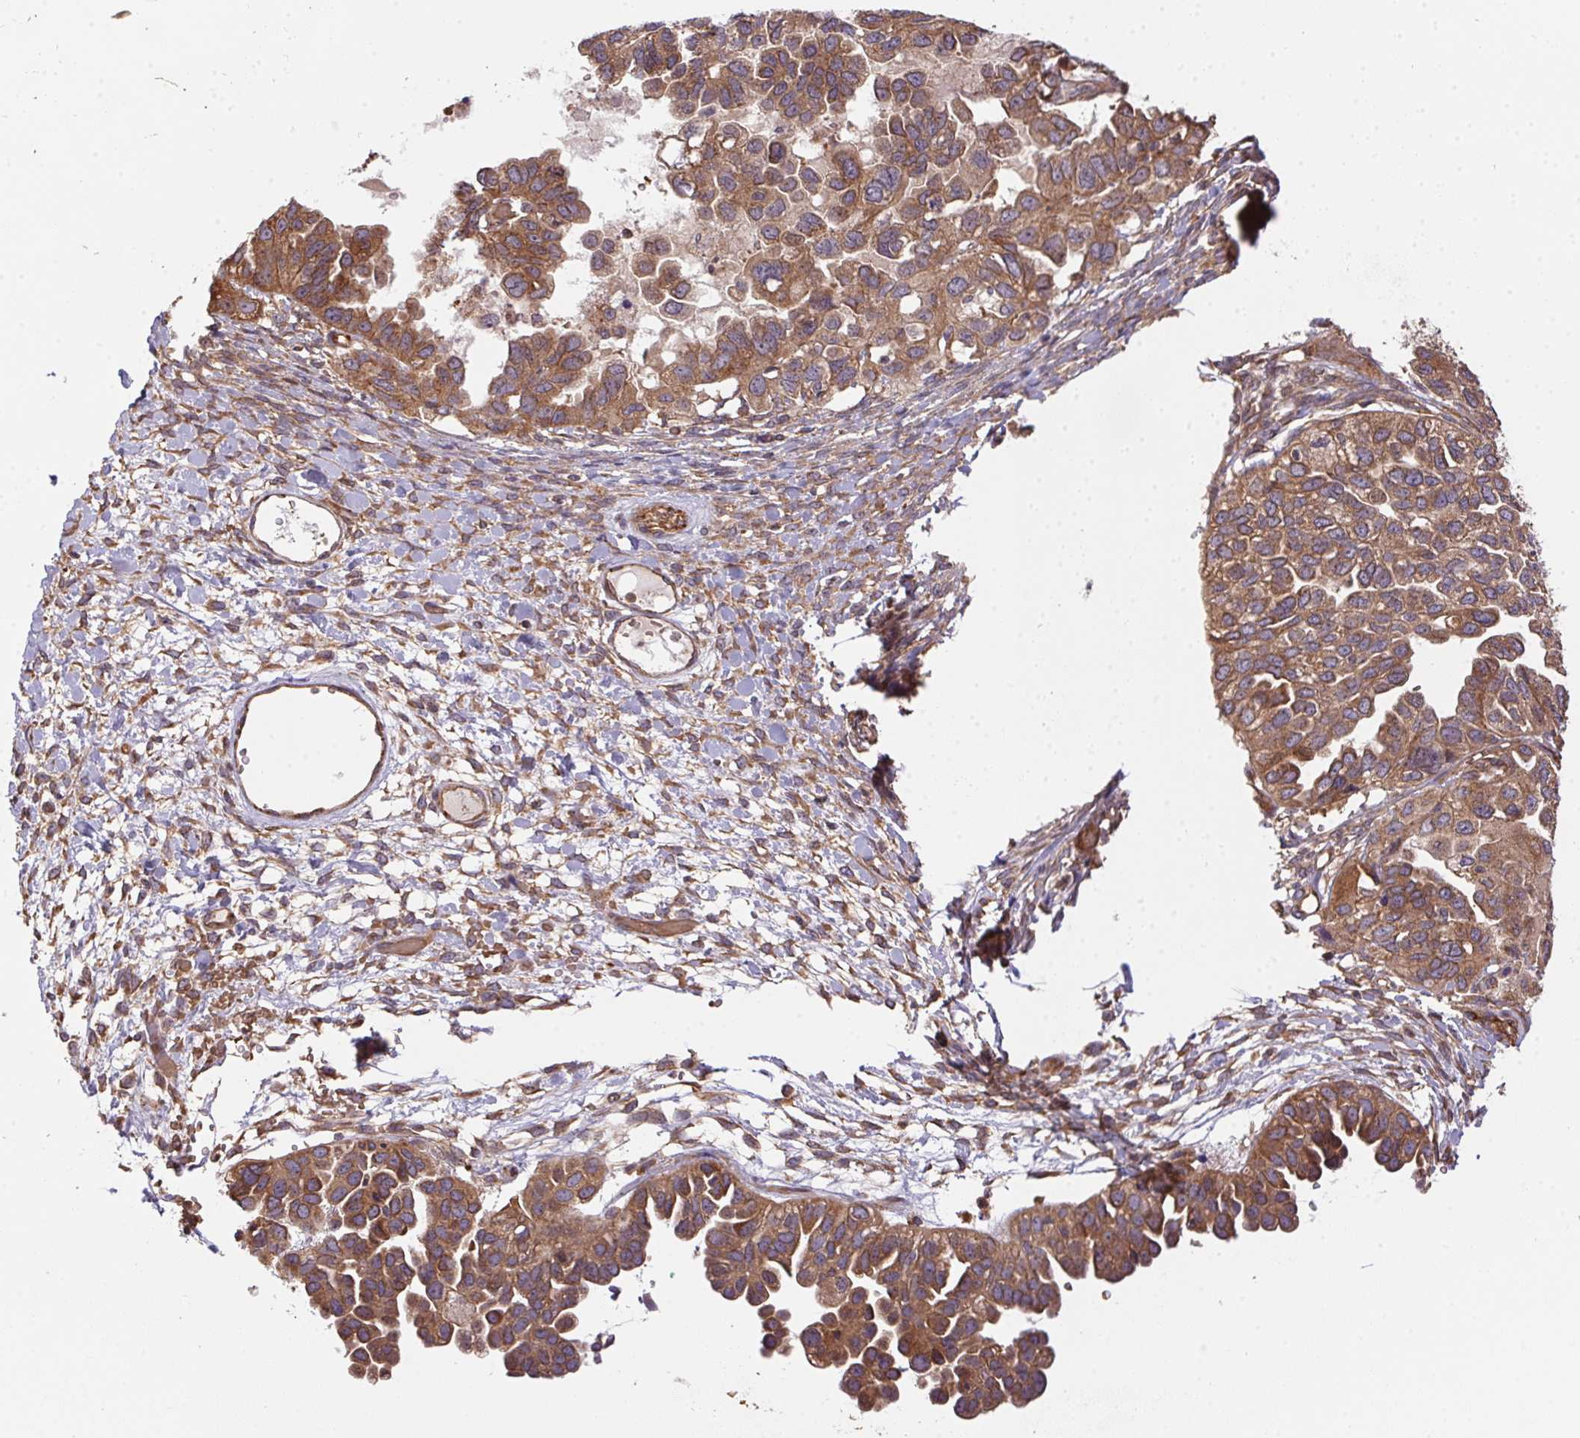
{"staining": {"intensity": "moderate", "quantity": ">75%", "location": "cytoplasmic/membranous"}, "tissue": "ovarian cancer", "cell_type": "Tumor cells", "image_type": "cancer", "snomed": [{"axis": "morphology", "description": "Cystadenocarcinoma, serous, NOS"}, {"axis": "topography", "description": "Ovary"}], "caption": "Protein analysis of ovarian cancer tissue reveals moderate cytoplasmic/membranous staining in approximately >75% of tumor cells.", "gene": "USE1", "patient": {"sex": "female", "age": 53}}